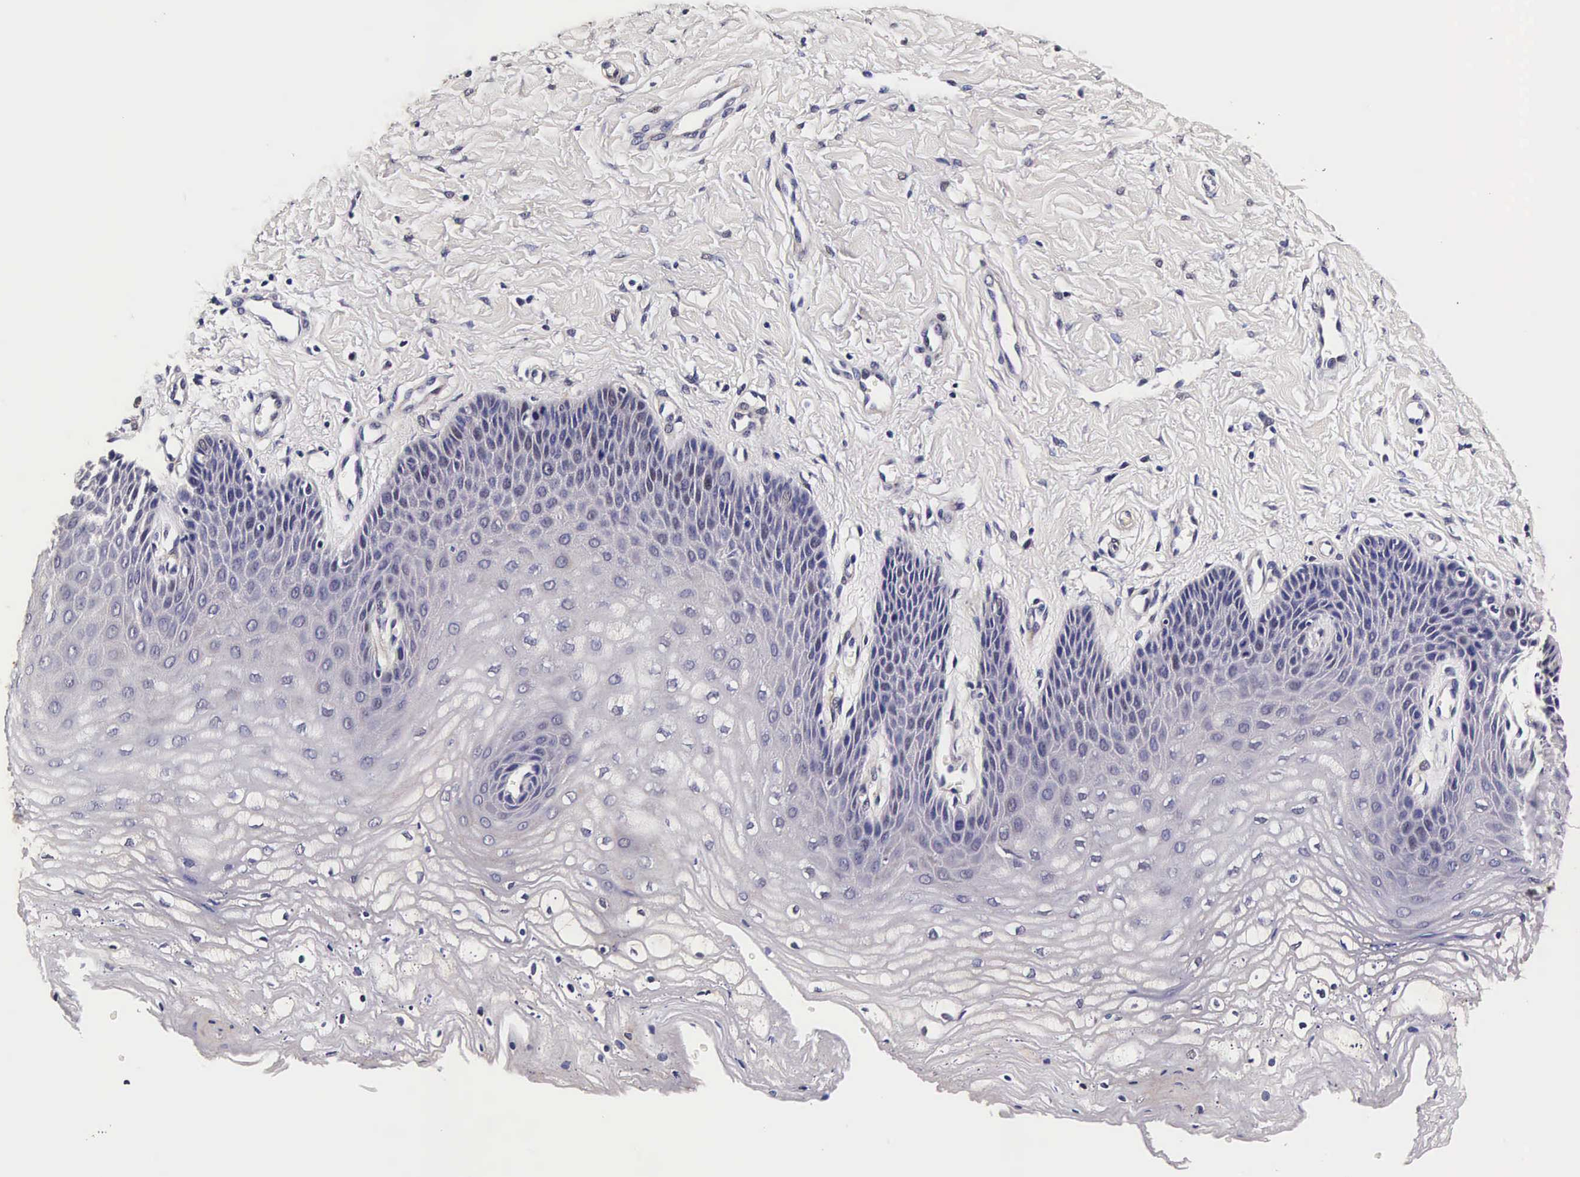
{"staining": {"intensity": "weak", "quantity": "<25%", "location": "cytoplasmic/membranous,nuclear"}, "tissue": "vagina", "cell_type": "Squamous epithelial cells", "image_type": "normal", "snomed": [{"axis": "morphology", "description": "Normal tissue, NOS"}, {"axis": "topography", "description": "Vagina"}], "caption": "Benign vagina was stained to show a protein in brown. There is no significant positivity in squamous epithelial cells.", "gene": "TECPR2", "patient": {"sex": "female", "age": 68}}